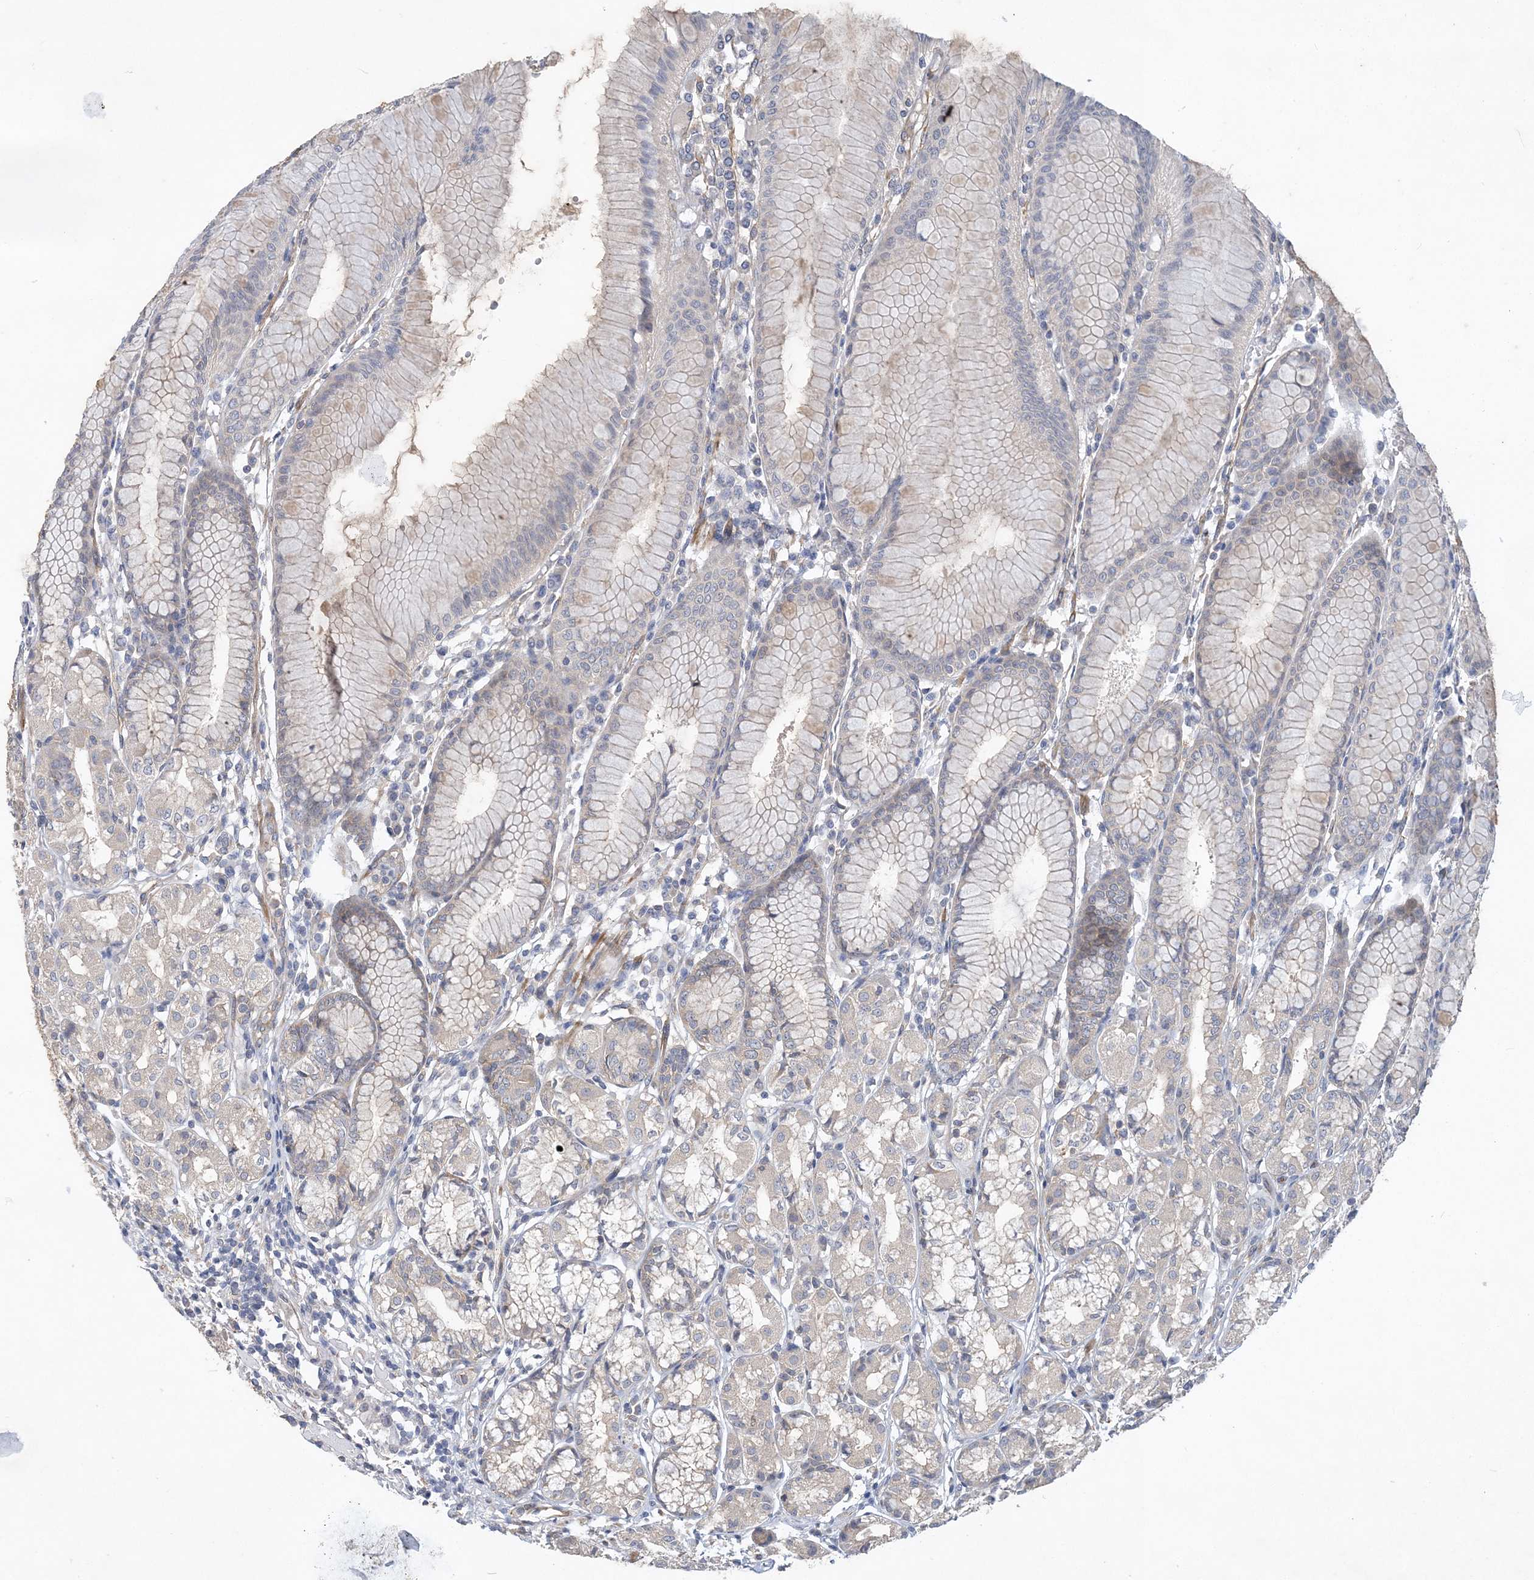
{"staining": {"intensity": "negative", "quantity": "none", "location": "none"}, "tissue": "stomach", "cell_type": "Glandular cells", "image_type": "normal", "snomed": [{"axis": "morphology", "description": "Normal tissue, NOS"}, {"axis": "topography", "description": "Stomach"}], "caption": "Immunohistochemistry of benign human stomach displays no staining in glandular cells.", "gene": "MAP4K5", "patient": {"sex": "female", "age": 57}}